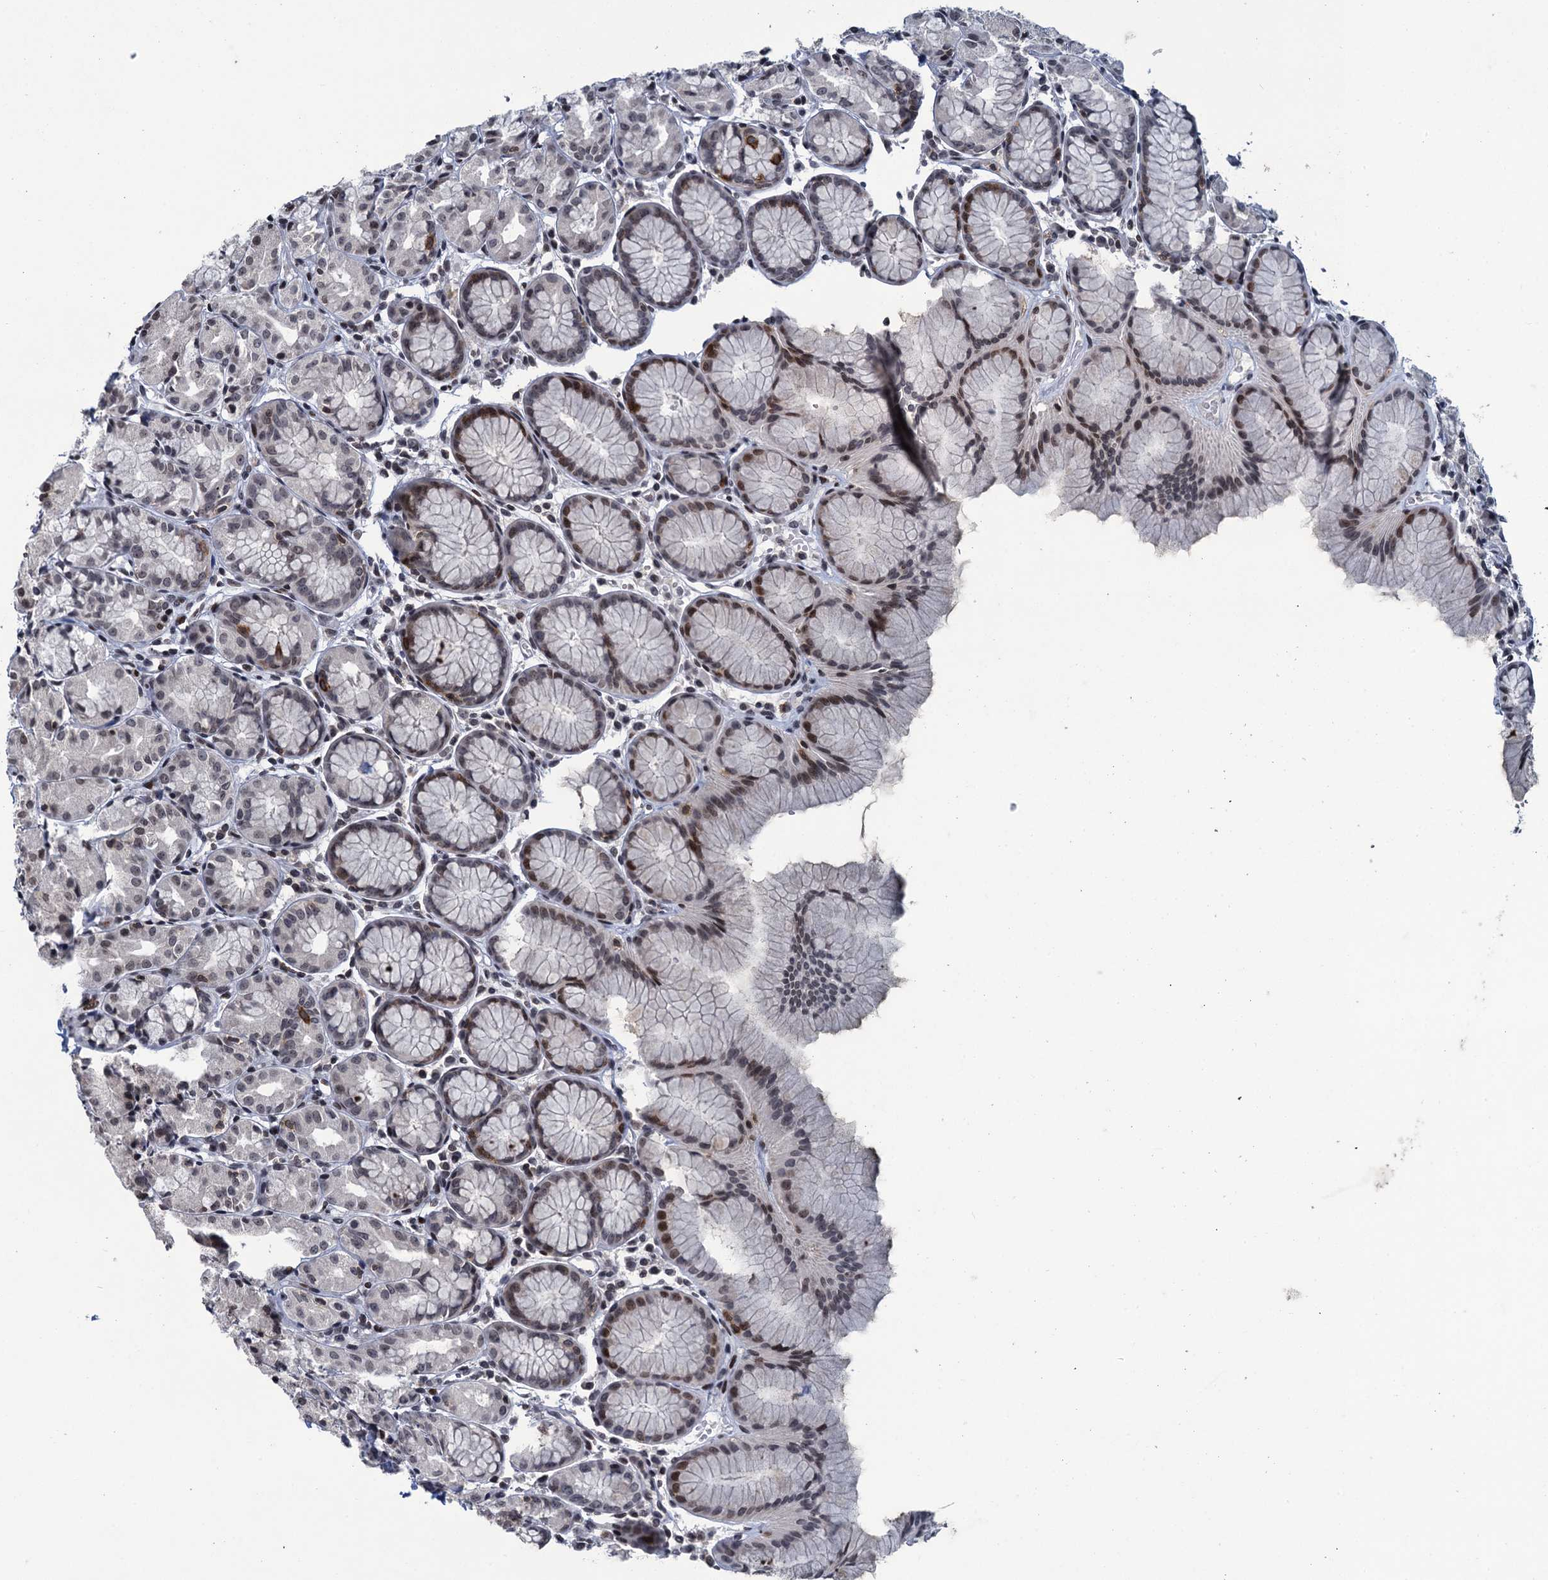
{"staining": {"intensity": "moderate", "quantity": "<25%", "location": "nuclear"}, "tissue": "stomach", "cell_type": "Glandular cells", "image_type": "normal", "snomed": [{"axis": "morphology", "description": "Normal tissue, NOS"}, {"axis": "topography", "description": "Stomach, upper"}], "caption": "DAB immunohistochemical staining of unremarkable human stomach displays moderate nuclear protein expression in approximately <25% of glandular cells.", "gene": "FYB1", "patient": {"sex": "male", "age": 47}}